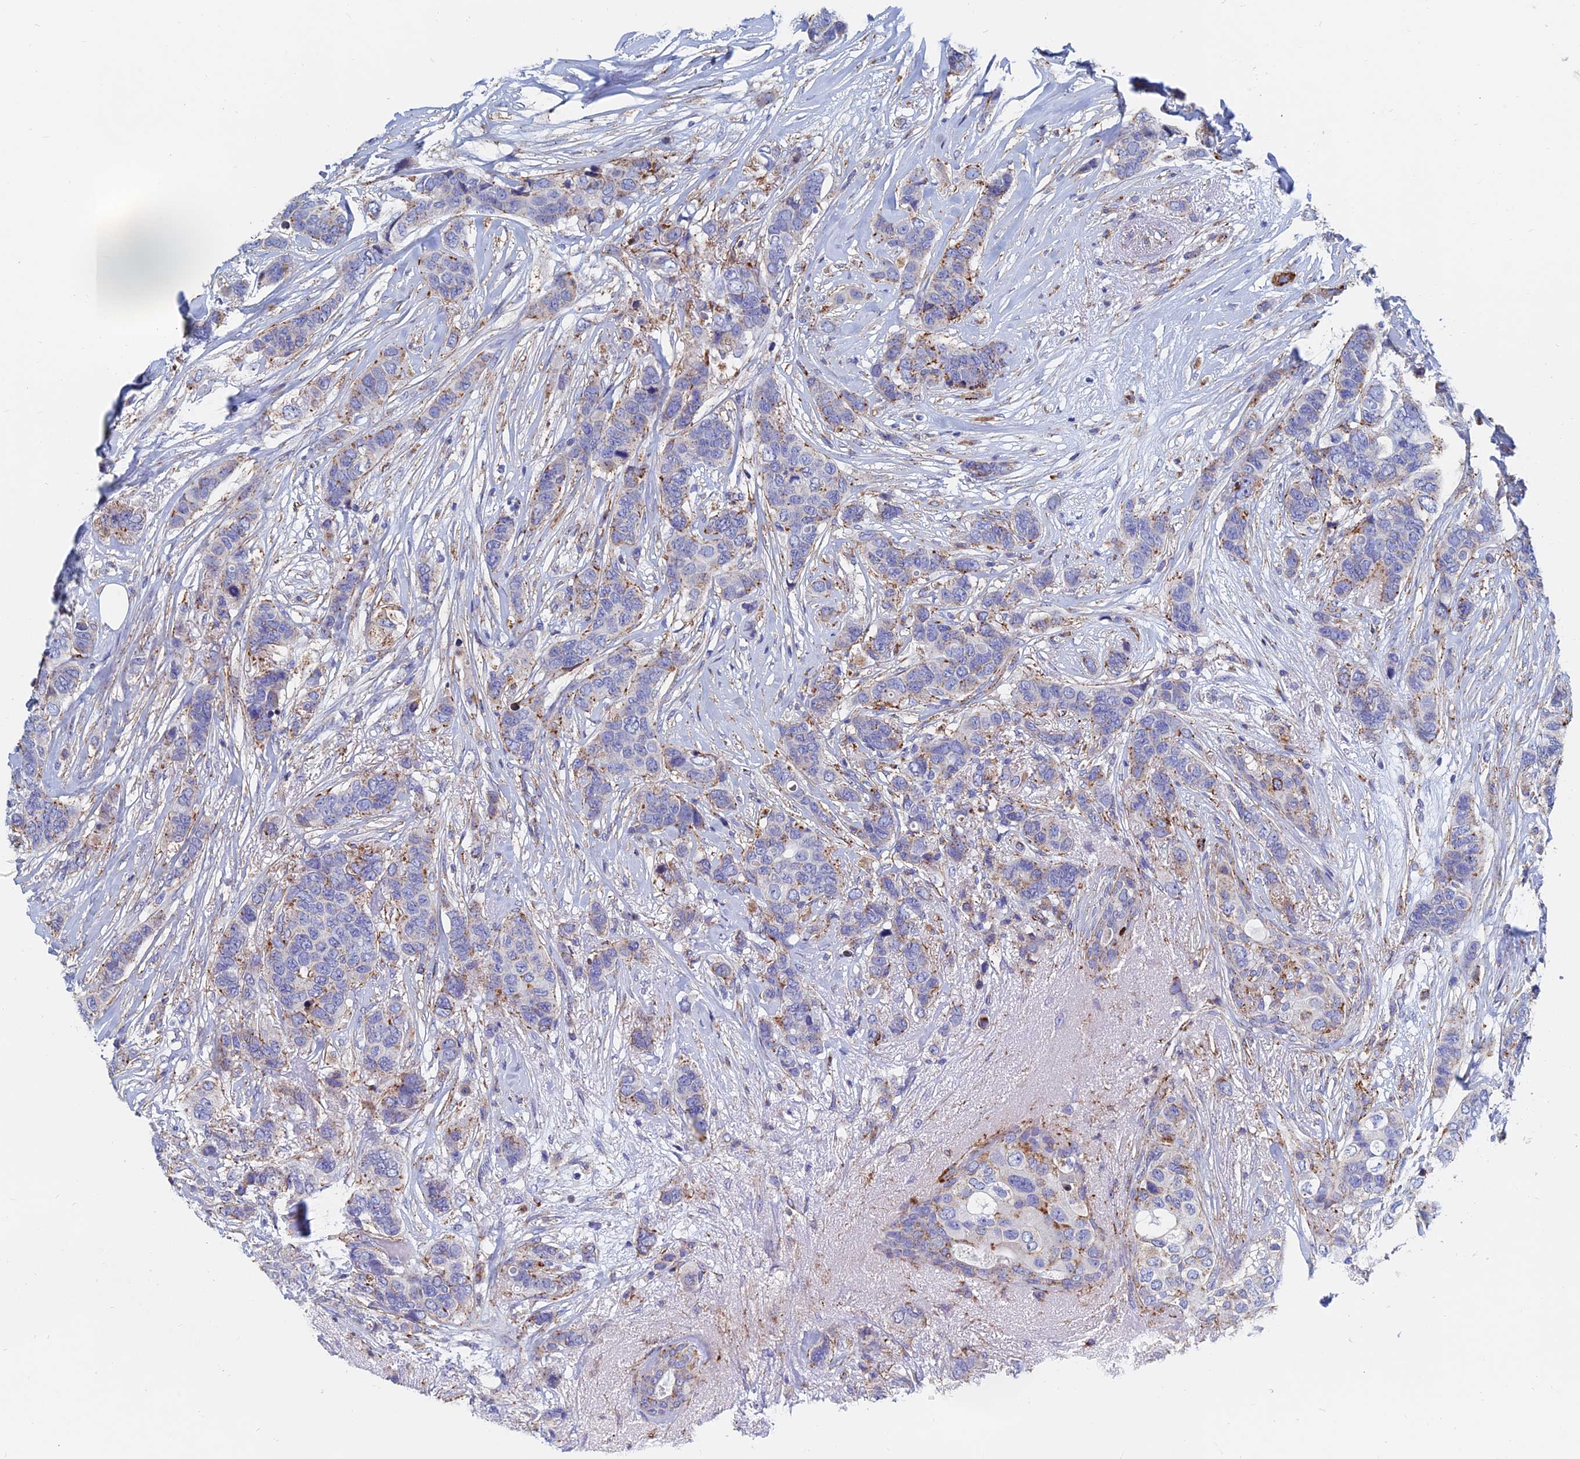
{"staining": {"intensity": "moderate", "quantity": "<25%", "location": "cytoplasmic/membranous"}, "tissue": "breast cancer", "cell_type": "Tumor cells", "image_type": "cancer", "snomed": [{"axis": "morphology", "description": "Lobular carcinoma"}, {"axis": "topography", "description": "Breast"}], "caption": "Protein staining of breast cancer tissue reveals moderate cytoplasmic/membranous staining in approximately <25% of tumor cells. The staining is performed using DAB (3,3'-diaminobenzidine) brown chromogen to label protein expression. The nuclei are counter-stained blue using hematoxylin.", "gene": "SPNS1", "patient": {"sex": "female", "age": 51}}